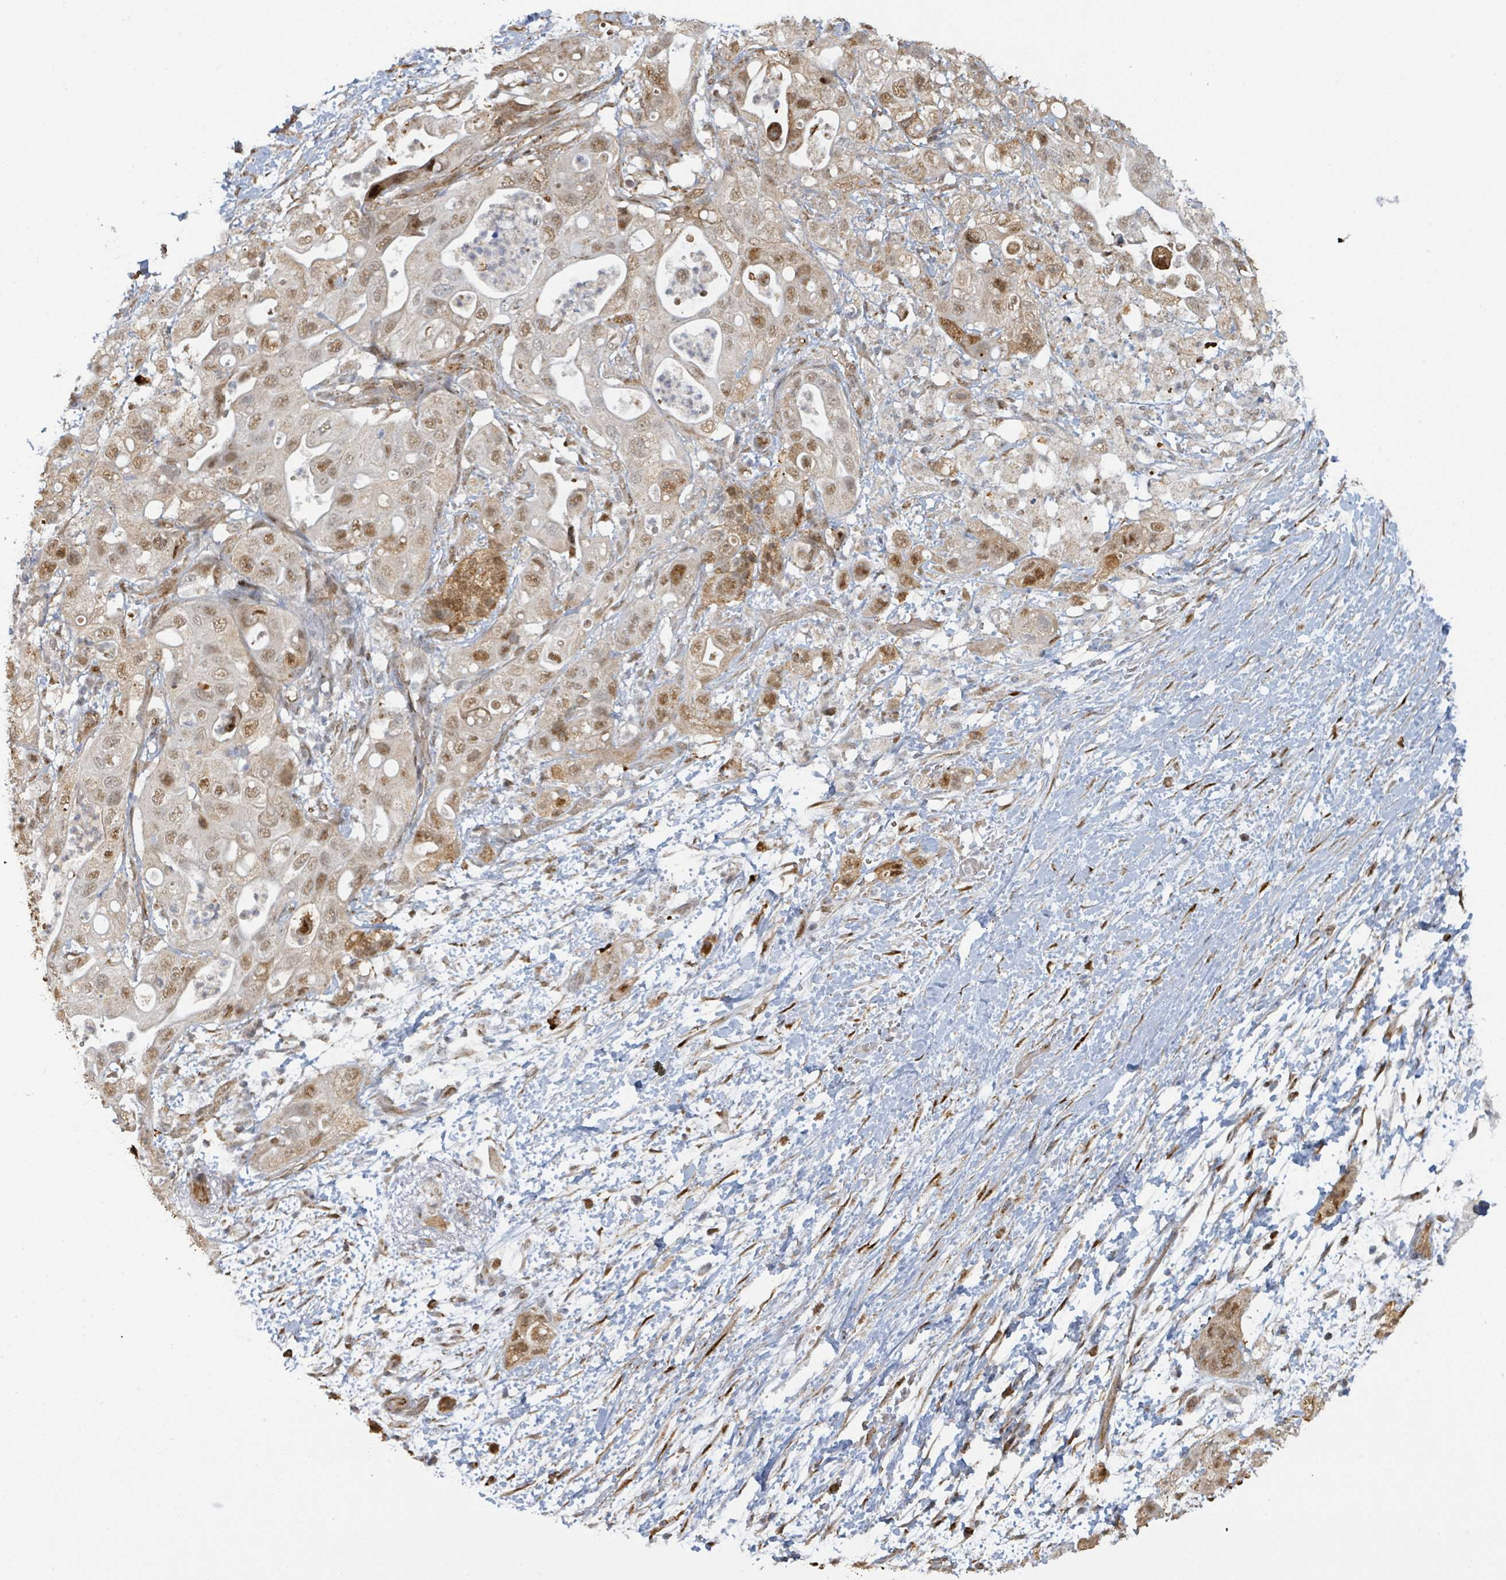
{"staining": {"intensity": "moderate", "quantity": "25%-75%", "location": "cytoplasmic/membranous,nuclear"}, "tissue": "pancreatic cancer", "cell_type": "Tumor cells", "image_type": "cancer", "snomed": [{"axis": "morphology", "description": "Adenocarcinoma, NOS"}, {"axis": "topography", "description": "Pancreas"}], "caption": "A photomicrograph showing moderate cytoplasmic/membranous and nuclear expression in approximately 25%-75% of tumor cells in pancreatic cancer (adenocarcinoma), as visualized by brown immunohistochemical staining.", "gene": "PSMB7", "patient": {"sex": "female", "age": 72}}